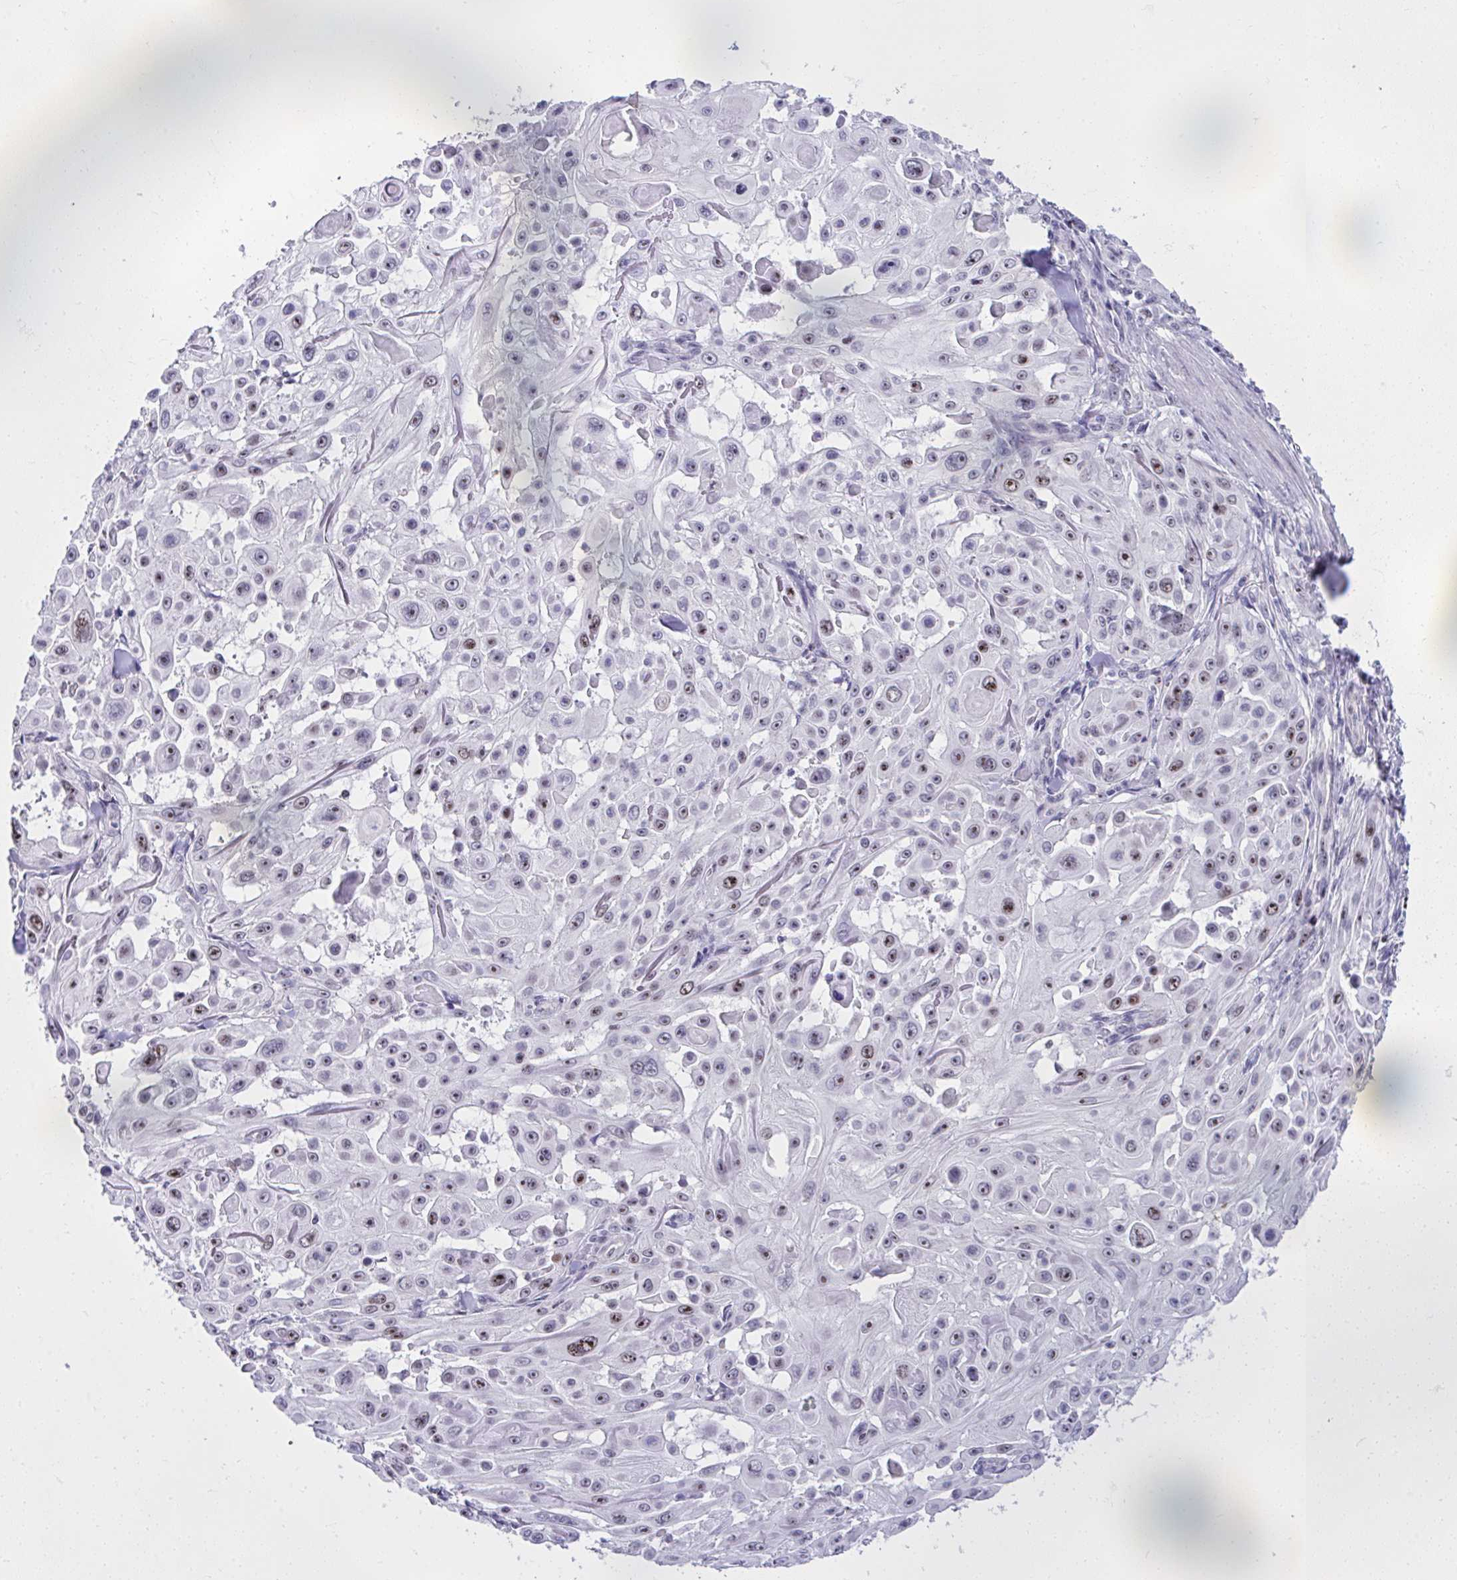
{"staining": {"intensity": "strong", "quantity": "25%-75%", "location": "nuclear"}, "tissue": "skin cancer", "cell_type": "Tumor cells", "image_type": "cancer", "snomed": [{"axis": "morphology", "description": "Squamous cell carcinoma, NOS"}, {"axis": "topography", "description": "Skin"}], "caption": "IHC image of human squamous cell carcinoma (skin) stained for a protein (brown), which demonstrates high levels of strong nuclear expression in about 25%-75% of tumor cells.", "gene": "CEP72", "patient": {"sex": "male", "age": 91}}